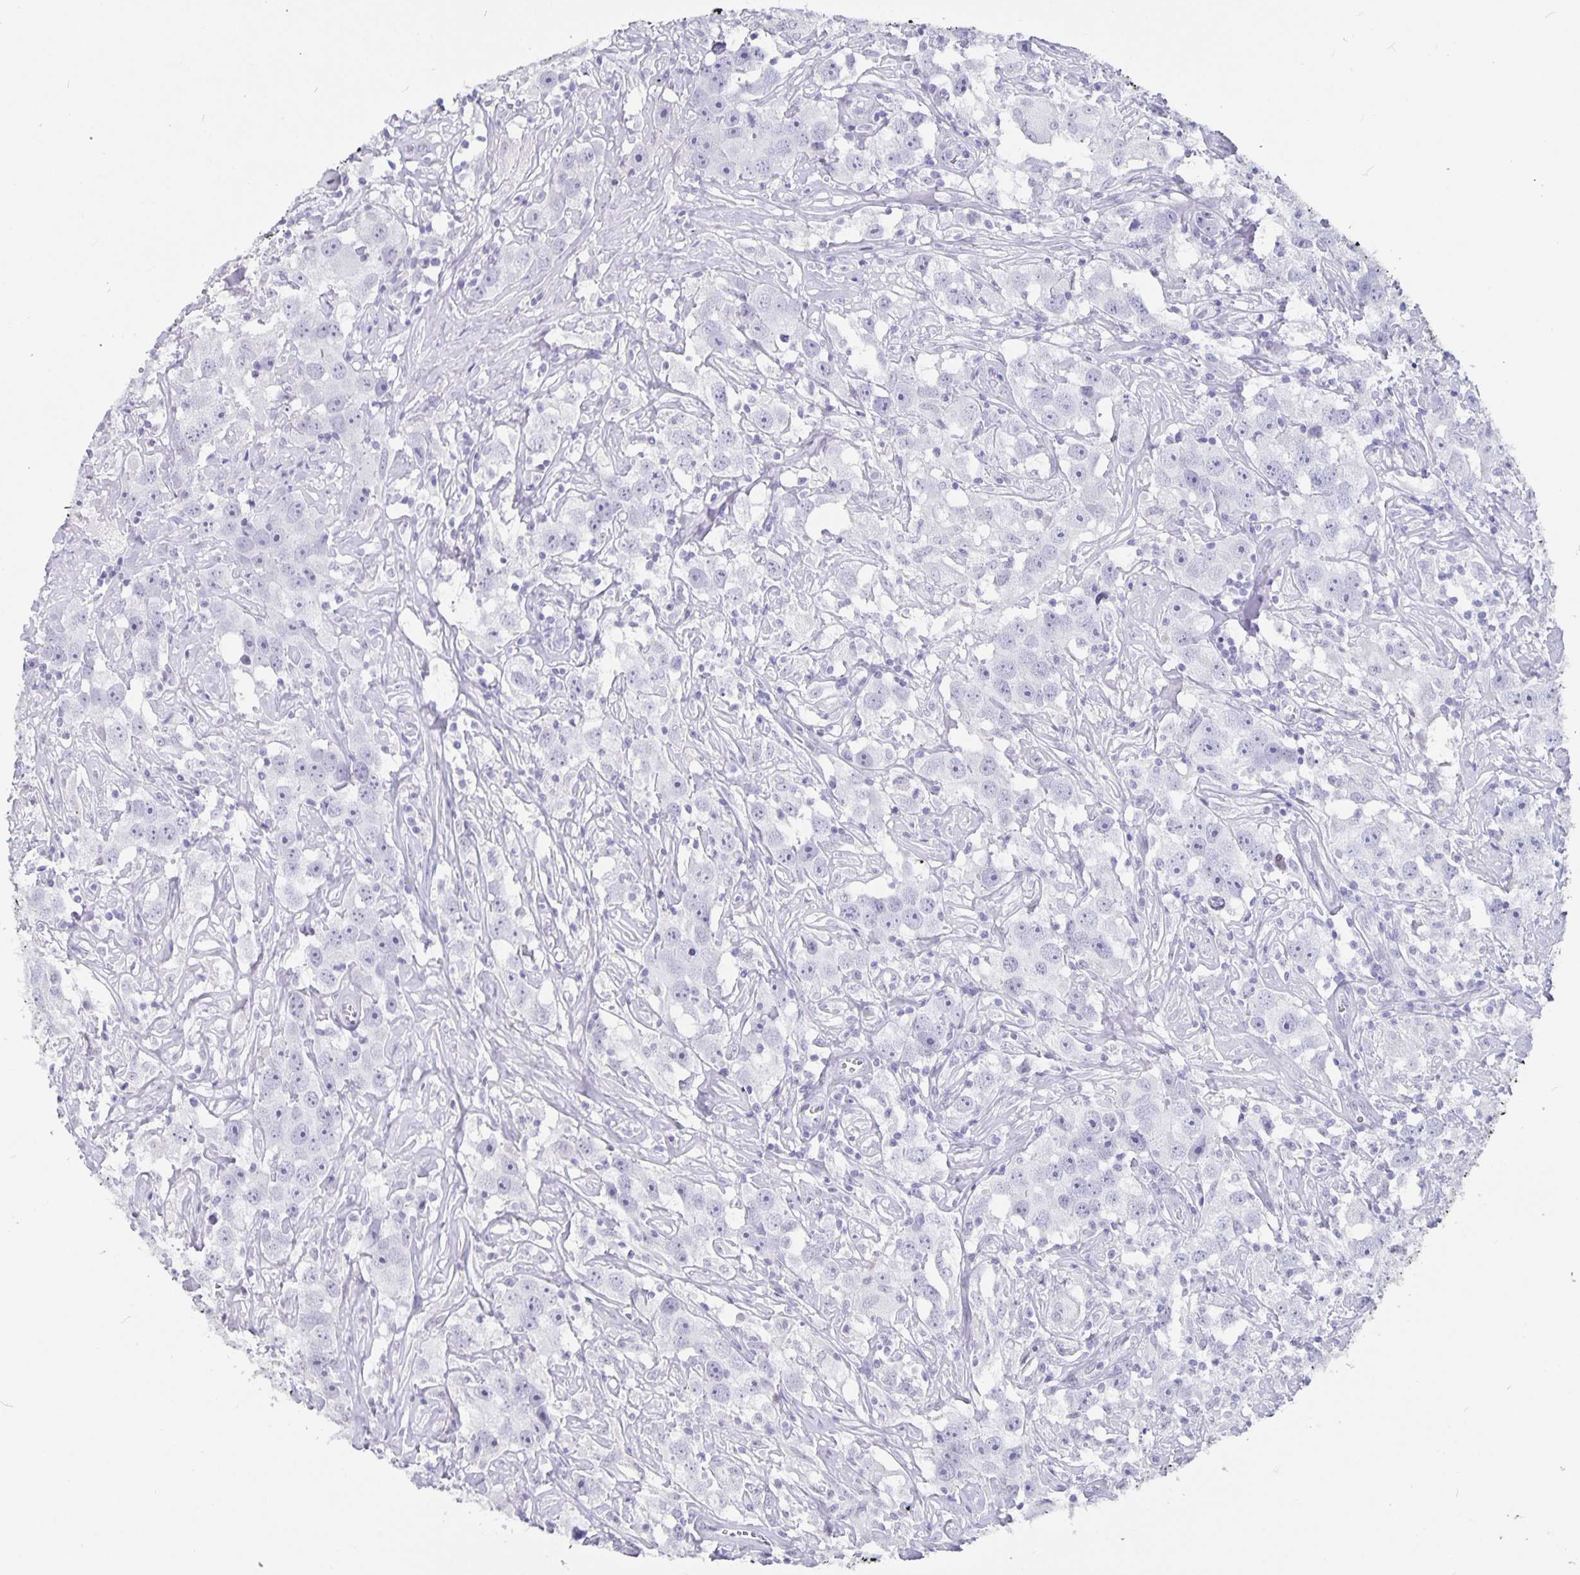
{"staining": {"intensity": "negative", "quantity": "none", "location": "none"}, "tissue": "testis cancer", "cell_type": "Tumor cells", "image_type": "cancer", "snomed": [{"axis": "morphology", "description": "Seminoma, NOS"}, {"axis": "topography", "description": "Testis"}], "caption": "Human seminoma (testis) stained for a protein using IHC demonstrates no positivity in tumor cells.", "gene": "OLIG2", "patient": {"sex": "male", "age": 49}}